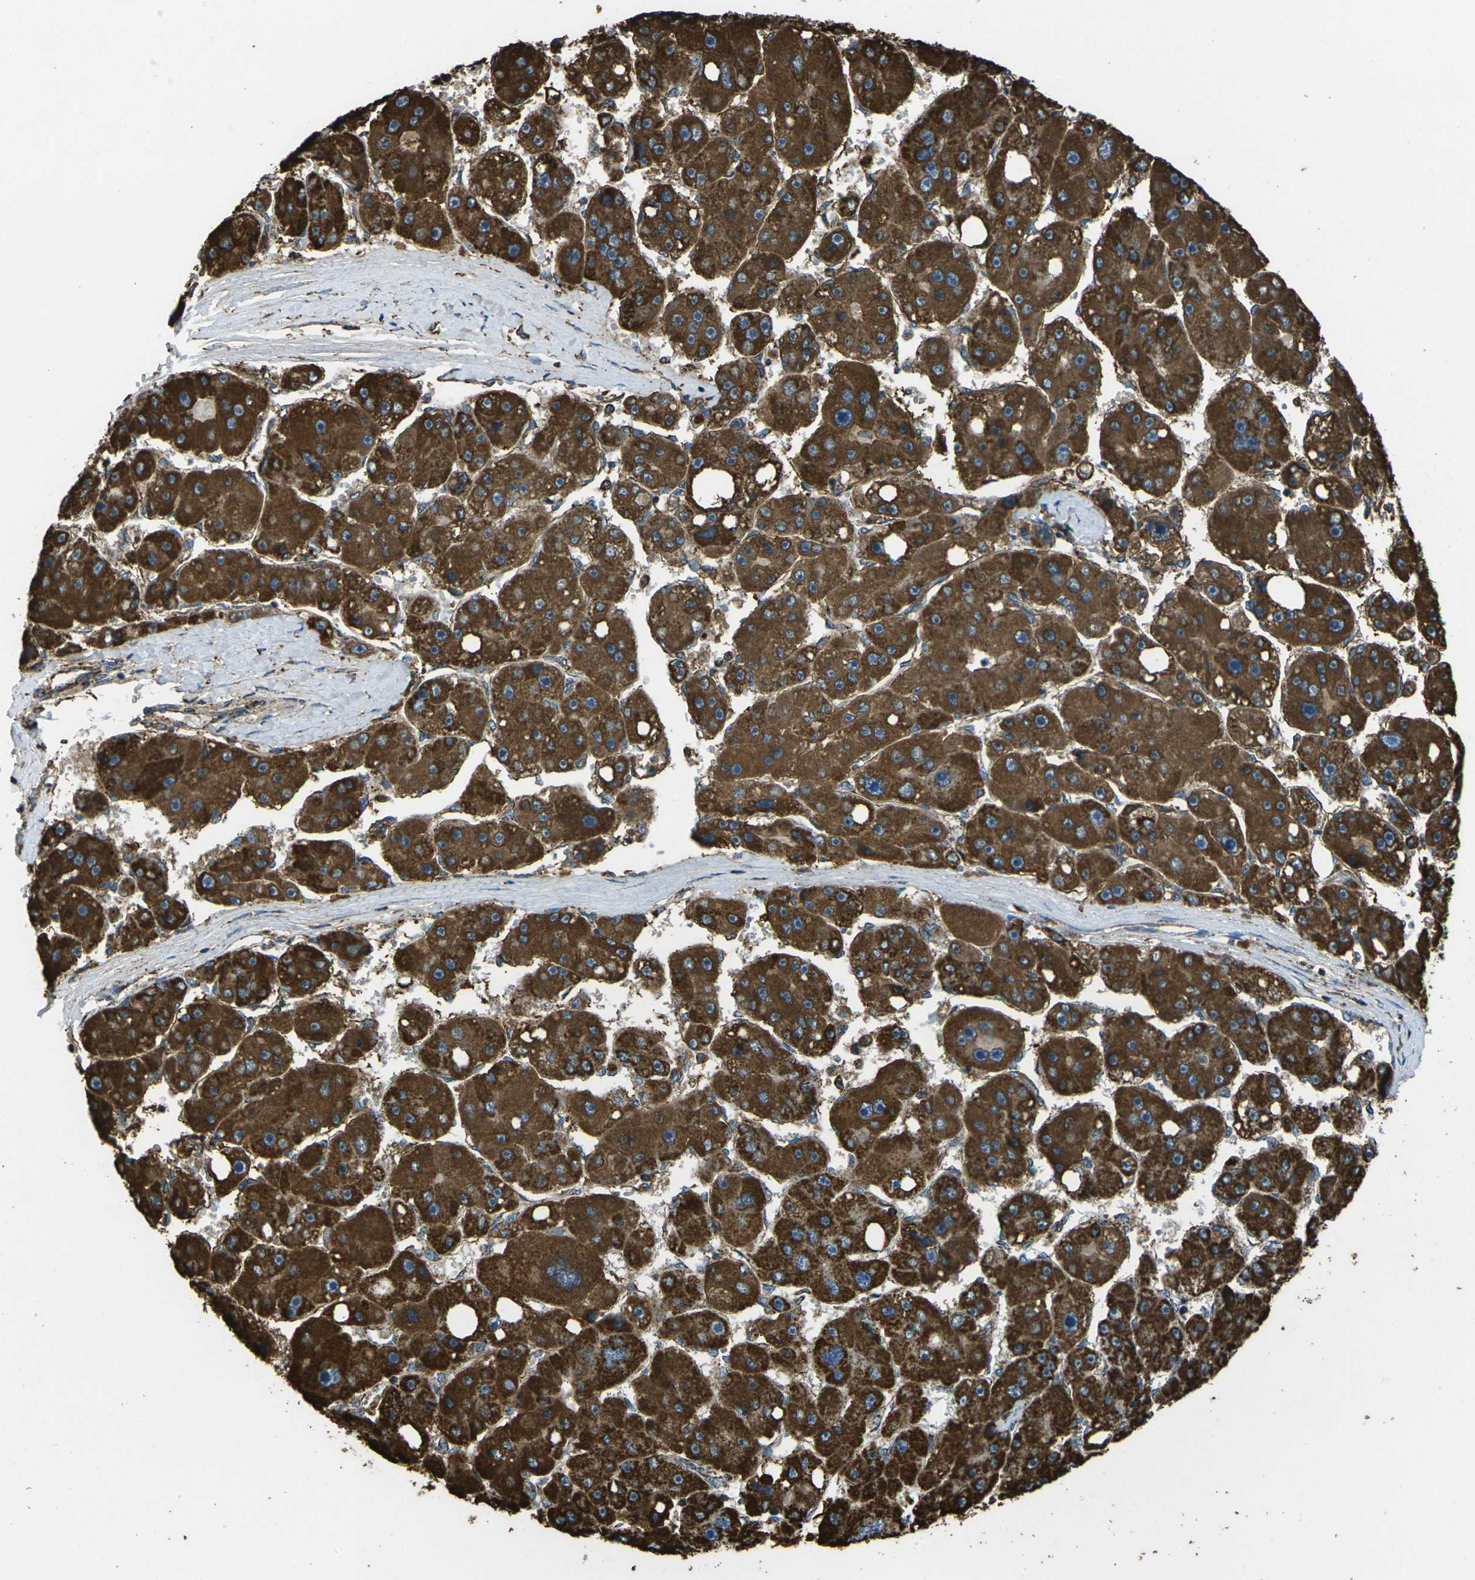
{"staining": {"intensity": "strong", "quantity": ">75%", "location": "cytoplasmic/membranous"}, "tissue": "liver cancer", "cell_type": "Tumor cells", "image_type": "cancer", "snomed": [{"axis": "morphology", "description": "Carcinoma, Hepatocellular, NOS"}, {"axis": "topography", "description": "Liver"}], "caption": "Liver cancer tissue demonstrates strong cytoplasmic/membranous staining in approximately >75% of tumor cells, visualized by immunohistochemistry. The staining was performed using DAB to visualize the protein expression in brown, while the nuclei were stained in blue with hematoxylin (Magnification: 20x).", "gene": "KLHL5", "patient": {"sex": "female", "age": 61}}